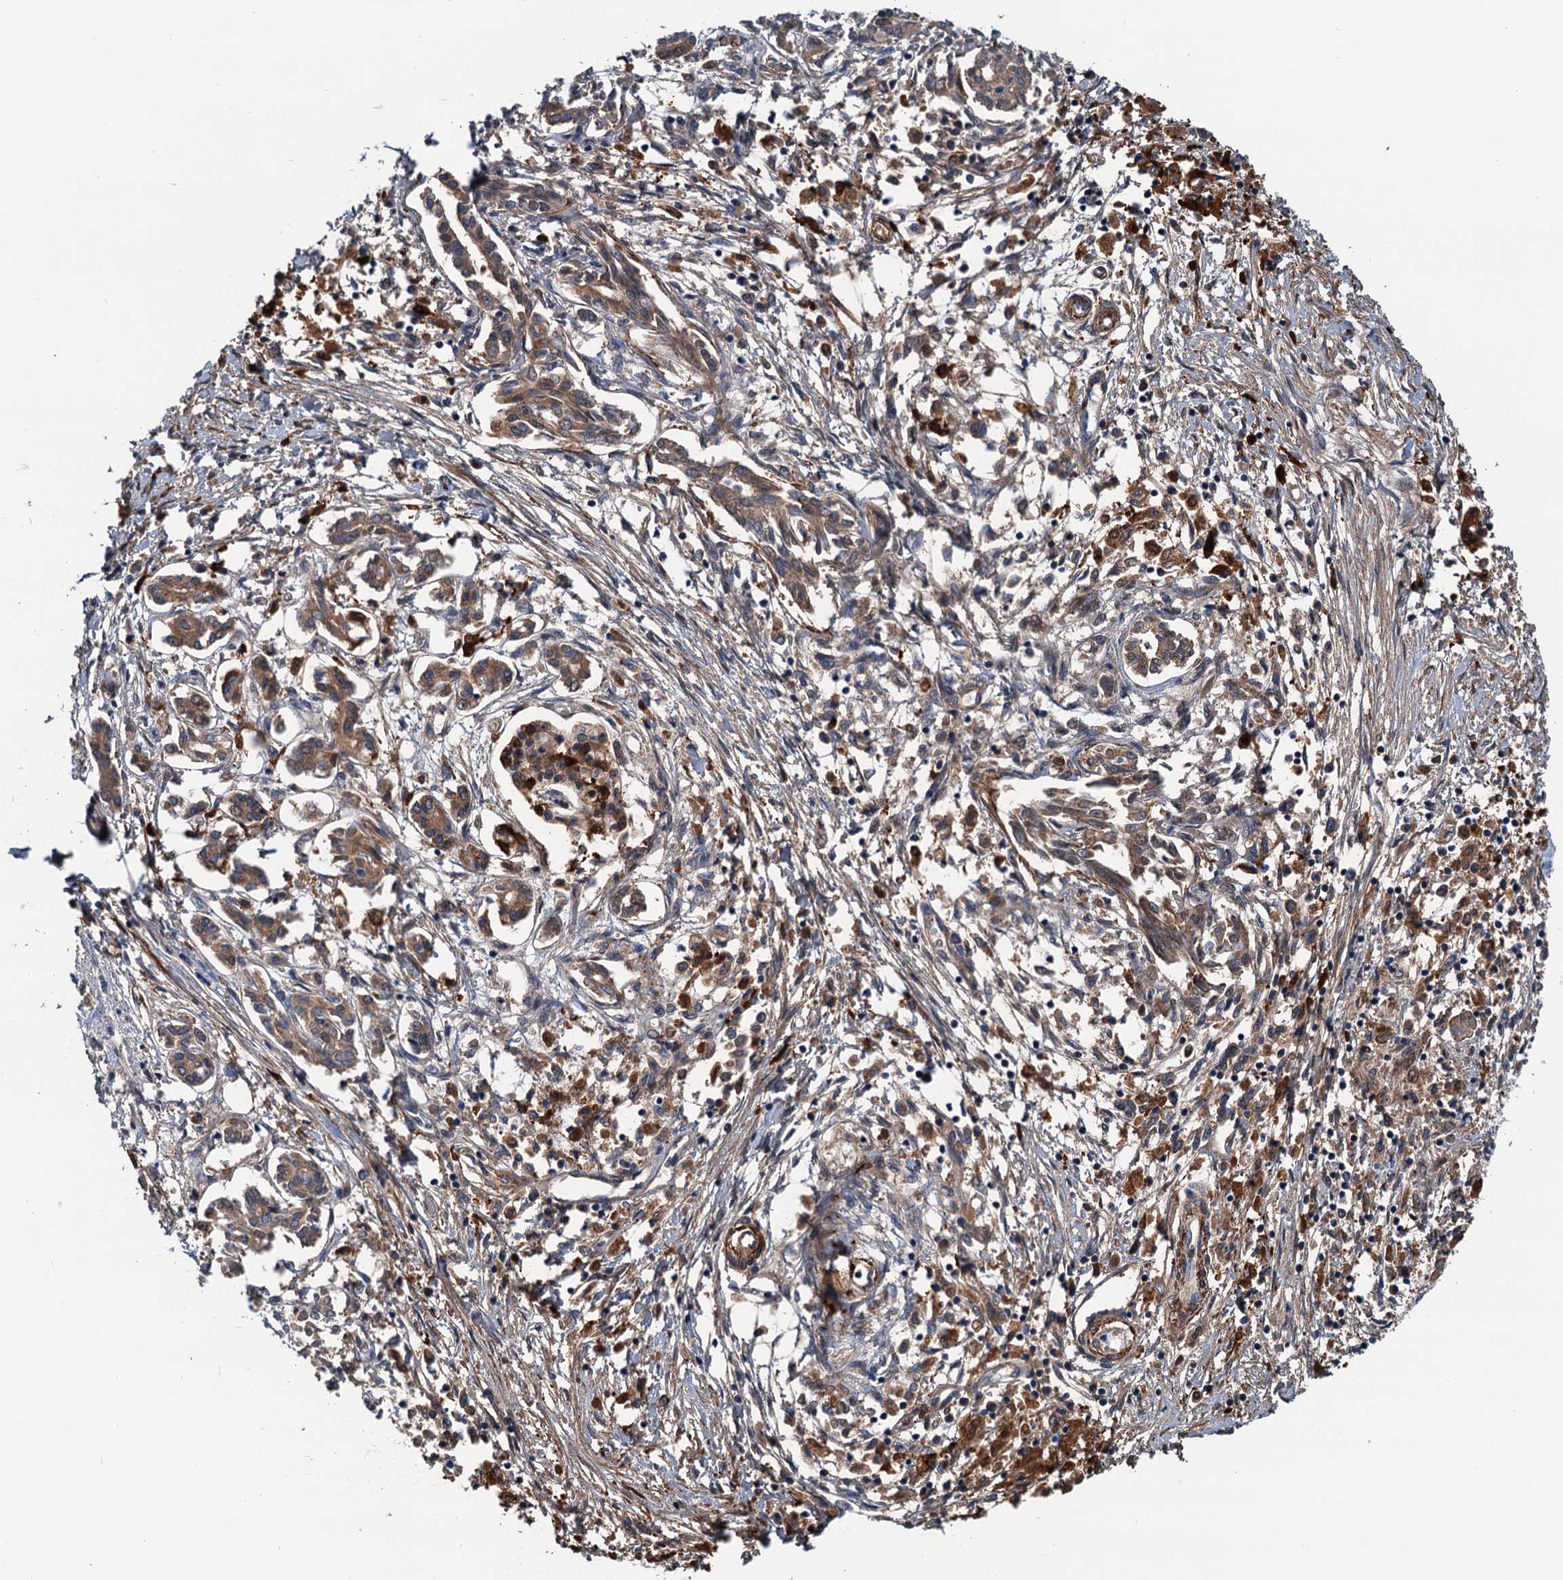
{"staining": {"intensity": "moderate", "quantity": ">75%", "location": "cytoplasmic/membranous"}, "tissue": "pancreatic cancer", "cell_type": "Tumor cells", "image_type": "cancer", "snomed": [{"axis": "morphology", "description": "Adenocarcinoma, NOS"}, {"axis": "topography", "description": "Pancreas"}], "caption": "A micrograph showing moderate cytoplasmic/membranous positivity in about >75% of tumor cells in adenocarcinoma (pancreatic), as visualized by brown immunohistochemical staining.", "gene": "CSTPP1", "patient": {"sex": "female", "age": 50}}